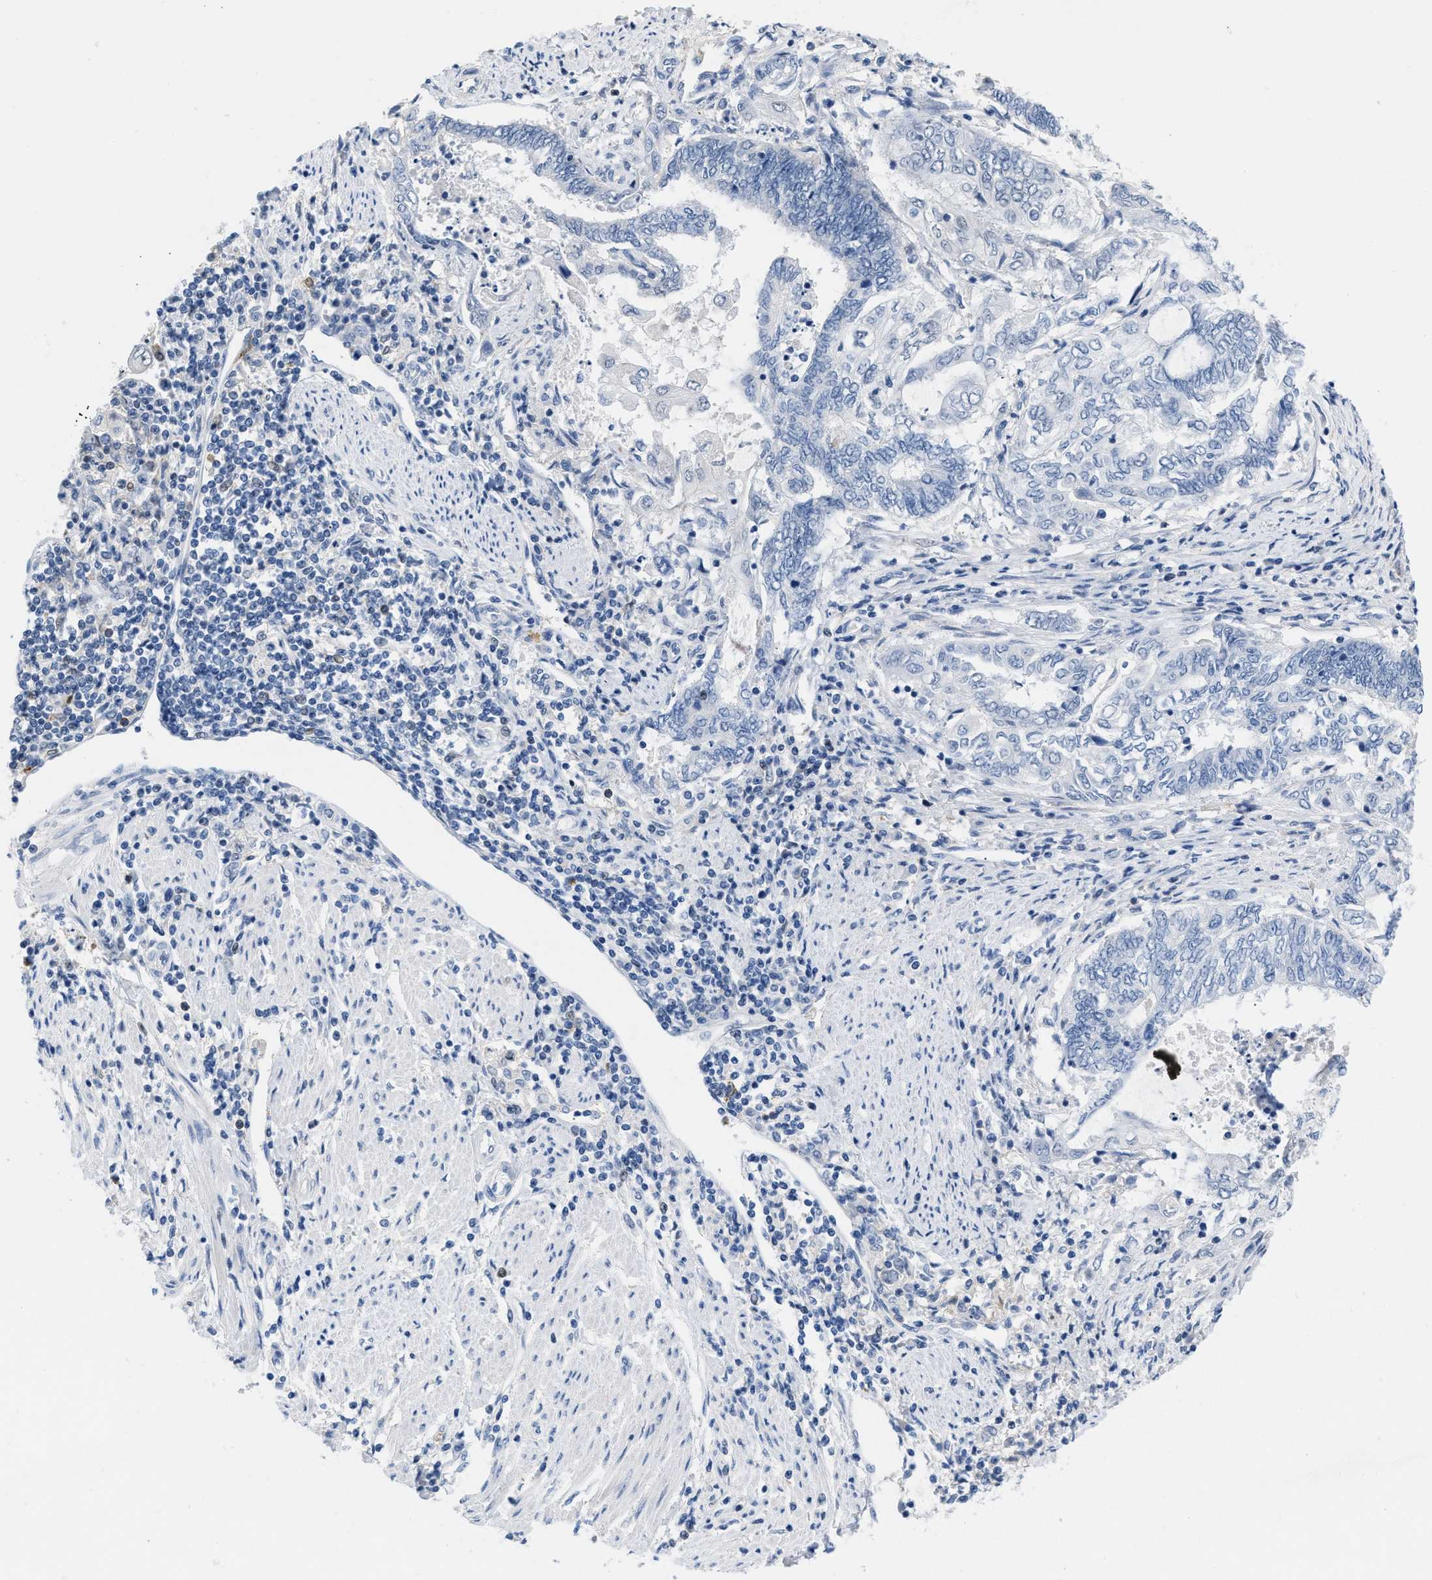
{"staining": {"intensity": "negative", "quantity": "none", "location": "none"}, "tissue": "endometrial cancer", "cell_type": "Tumor cells", "image_type": "cancer", "snomed": [{"axis": "morphology", "description": "Adenocarcinoma, NOS"}, {"axis": "topography", "description": "Uterus"}, {"axis": "topography", "description": "Endometrium"}], "caption": "Immunohistochemical staining of human endometrial cancer reveals no significant expression in tumor cells. (Stains: DAB immunohistochemistry with hematoxylin counter stain, Microscopy: brightfield microscopy at high magnification).", "gene": "BOLL", "patient": {"sex": "female", "age": 70}}